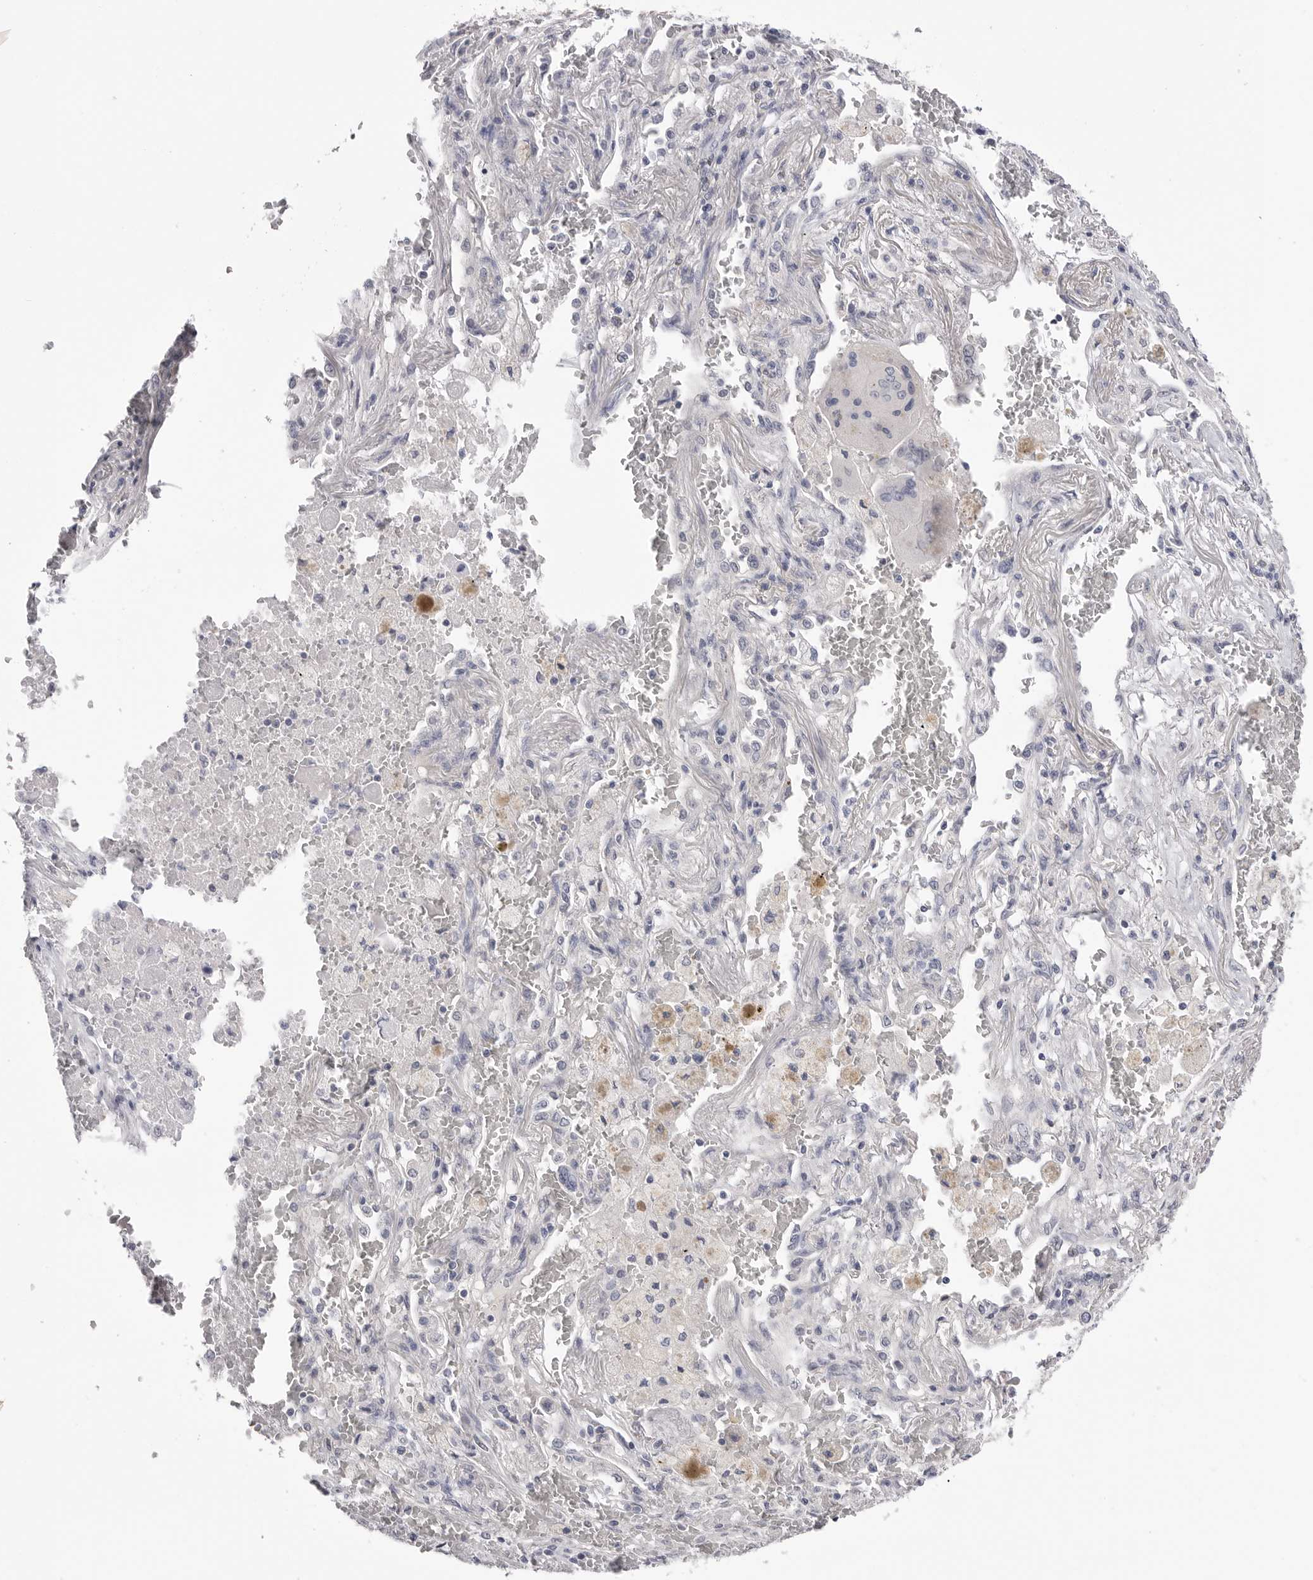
{"staining": {"intensity": "negative", "quantity": "none", "location": "none"}, "tissue": "lung cancer", "cell_type": "Tumor cells", "image_type": "cancer", "snomed": [{"axis": "morphology", "description": "Squamous cell carcinoma, NOS"}, {"axis": "topography", "description": "Lung"}], "caption": "This photomicrograph is of lung cancer stained with immunohistochemistry to label a protein in brown with the nuclei are counter-stained blue. There is no staining in tumor cells.", "gene": "DLGAP3", "patient": {"sex": "male", "age": 61}}